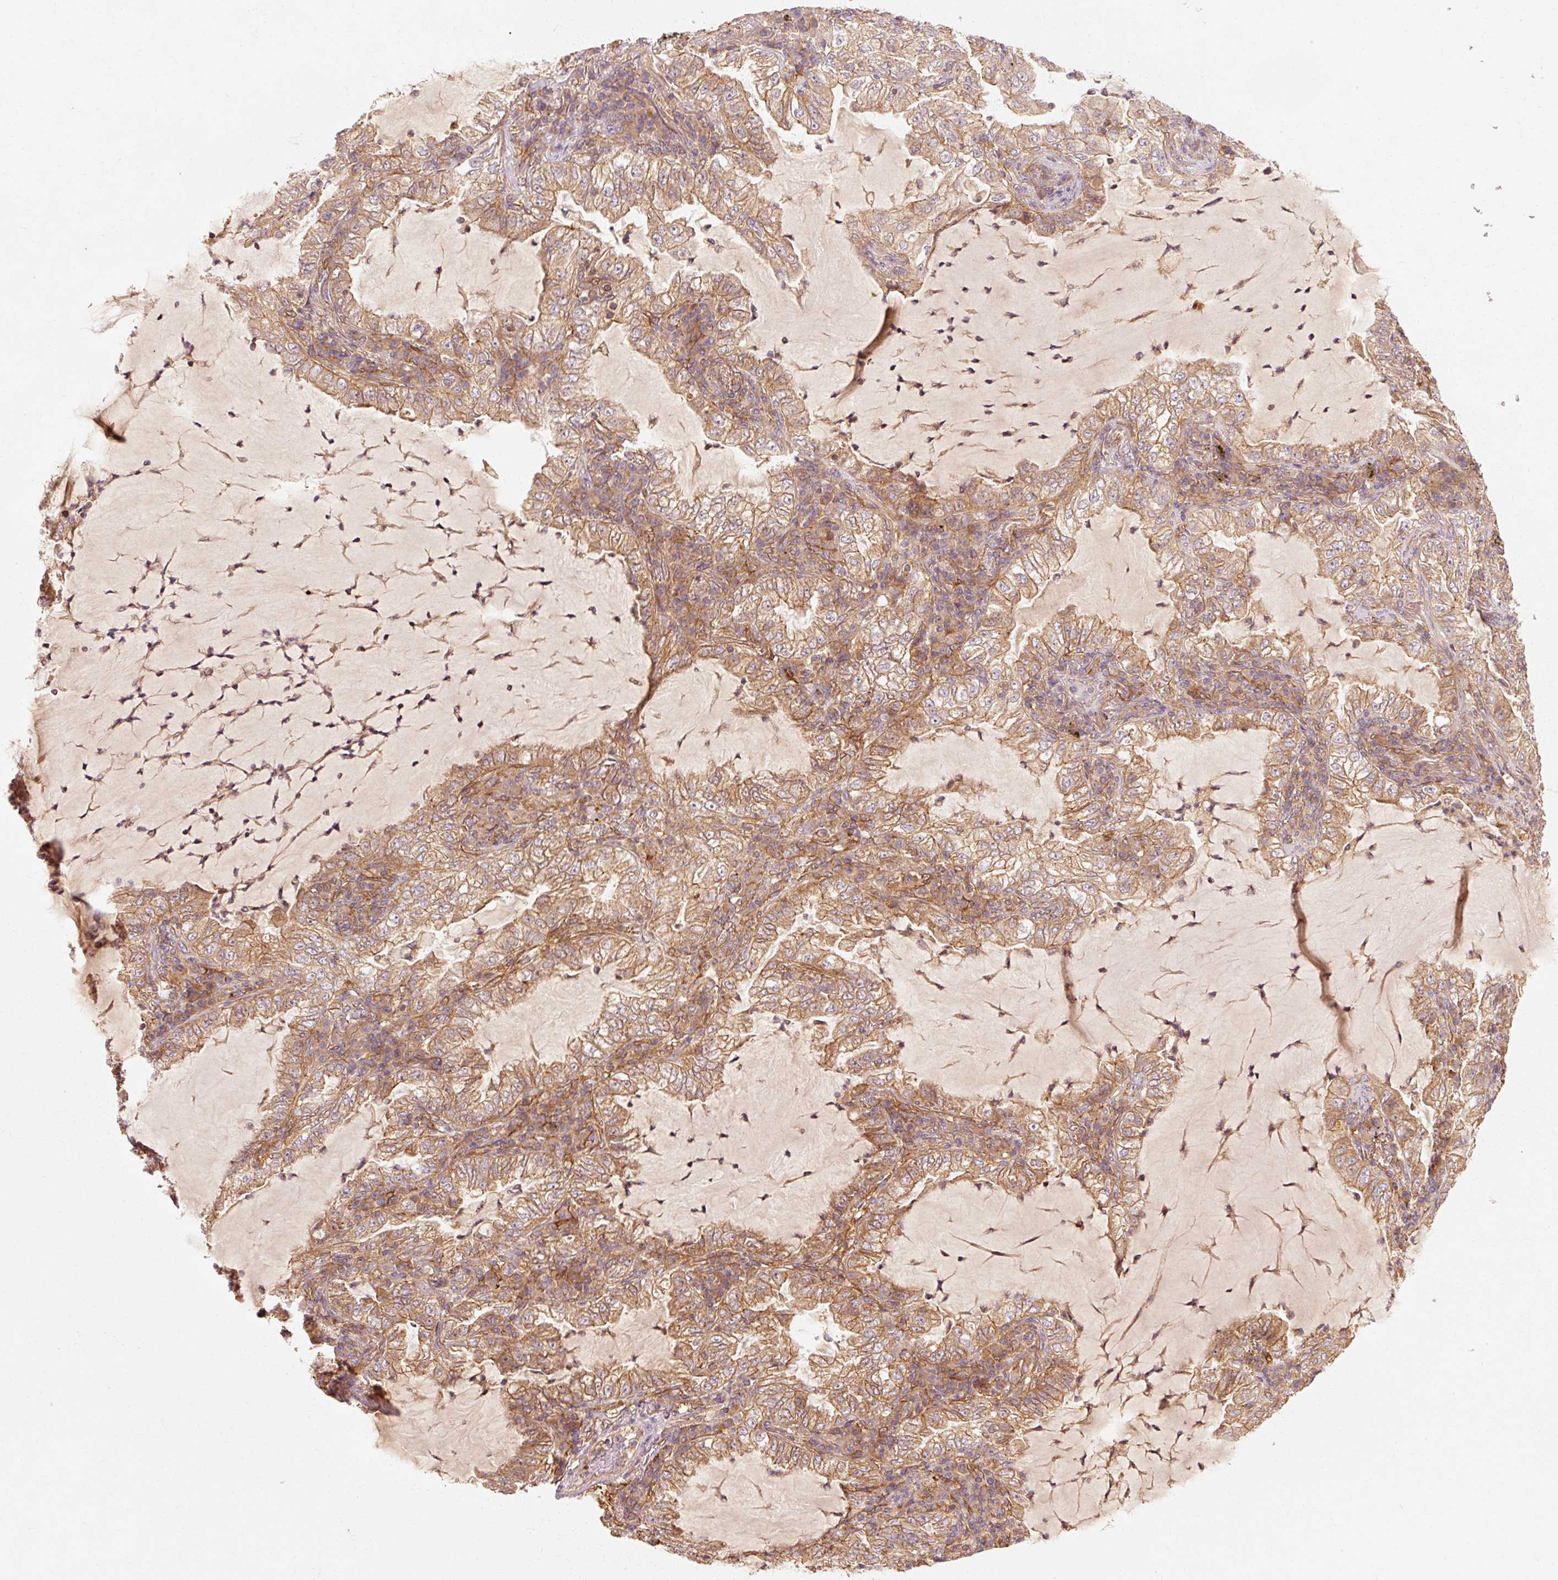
{"staining": {"intensity": "weak", "quantity": ">75%", "location": "cytoplasmic/membranous"}, "tissue": "lung cancer", "cell_type": "Tumor cells", "image_type": "cancer", "snomed": [{"axis": "morphology", "description": "Adenocarcinoma, NOS"}, {"axis": "topography", "description": "Lung"}], "caption": "Protein expression by immunohistochemistry exhibits weak cytoplasmic/membranous positivity in approximately >75% of tumor cells in lung cancer.", "gene": "CTNNA1", "patient": {"sex": "female", "age": 73}}